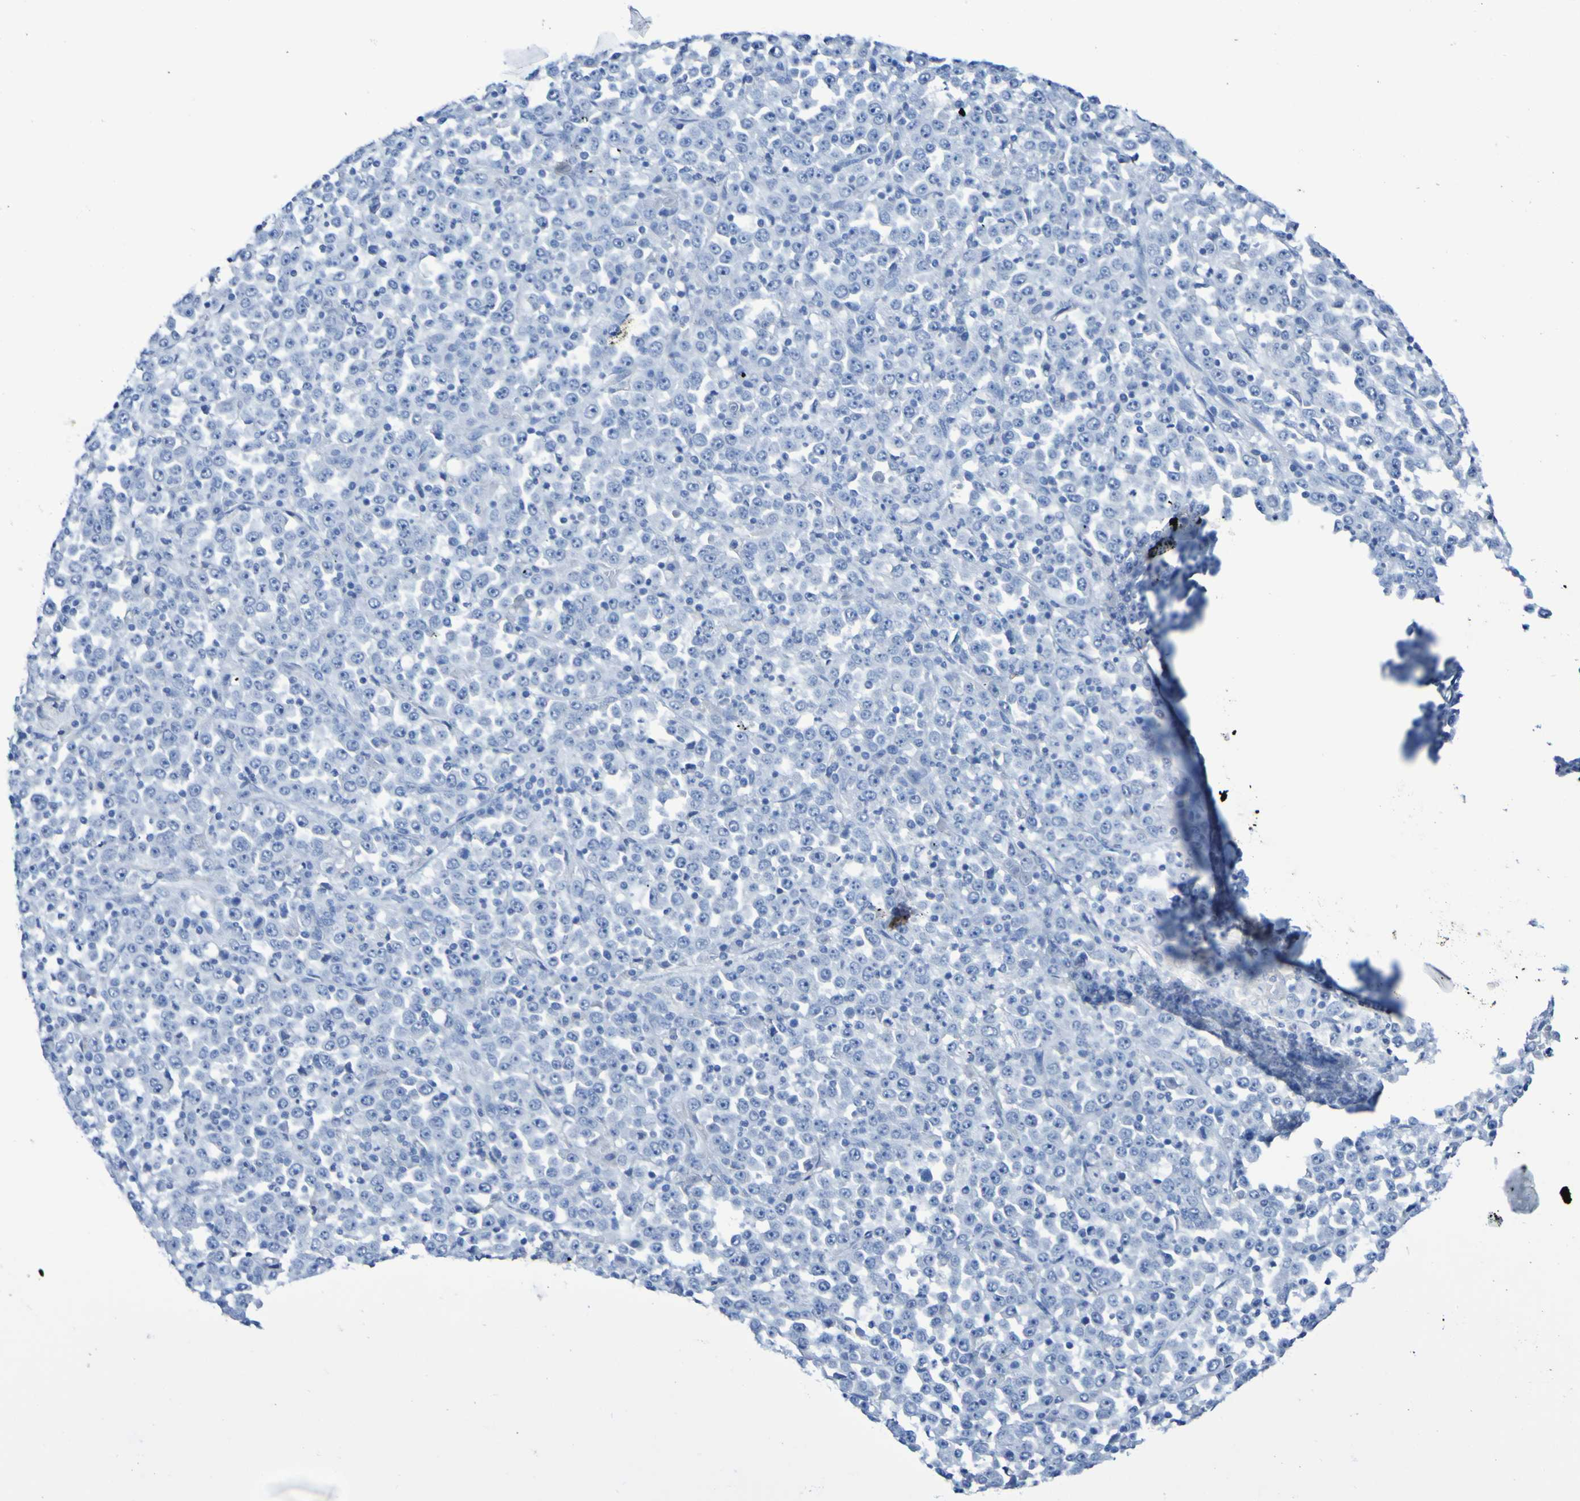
{"staining": {"intensity": "negative", "quantity": "none", "location": "none"}, "tissue": "stomach cancer", "cell_type": "Tumor cells", "image_type": "cancer", "snomed": [{"axis": "morphology", "description": "Normal tissue, NOS"}, {"axis": "morphology", "description": "Adenocarcinoma, NOS"}, {"axis": "topography", "description": "Stomach, upper"}, {"axis": "topography", "description": "Stomach"}], "caption": "A histopathology image of stomach adenocarcinoma stained for a protein shows no brown staining in tumor cells. (Stains: DAB (3,3'-diaminobenzidine) immunohistochemistry with hematoxylin counter stain, Microscopy: brightfield microscopy at high magnification).", "gene": "SGCB", "patient": {"sex": "male", "age": 59}}